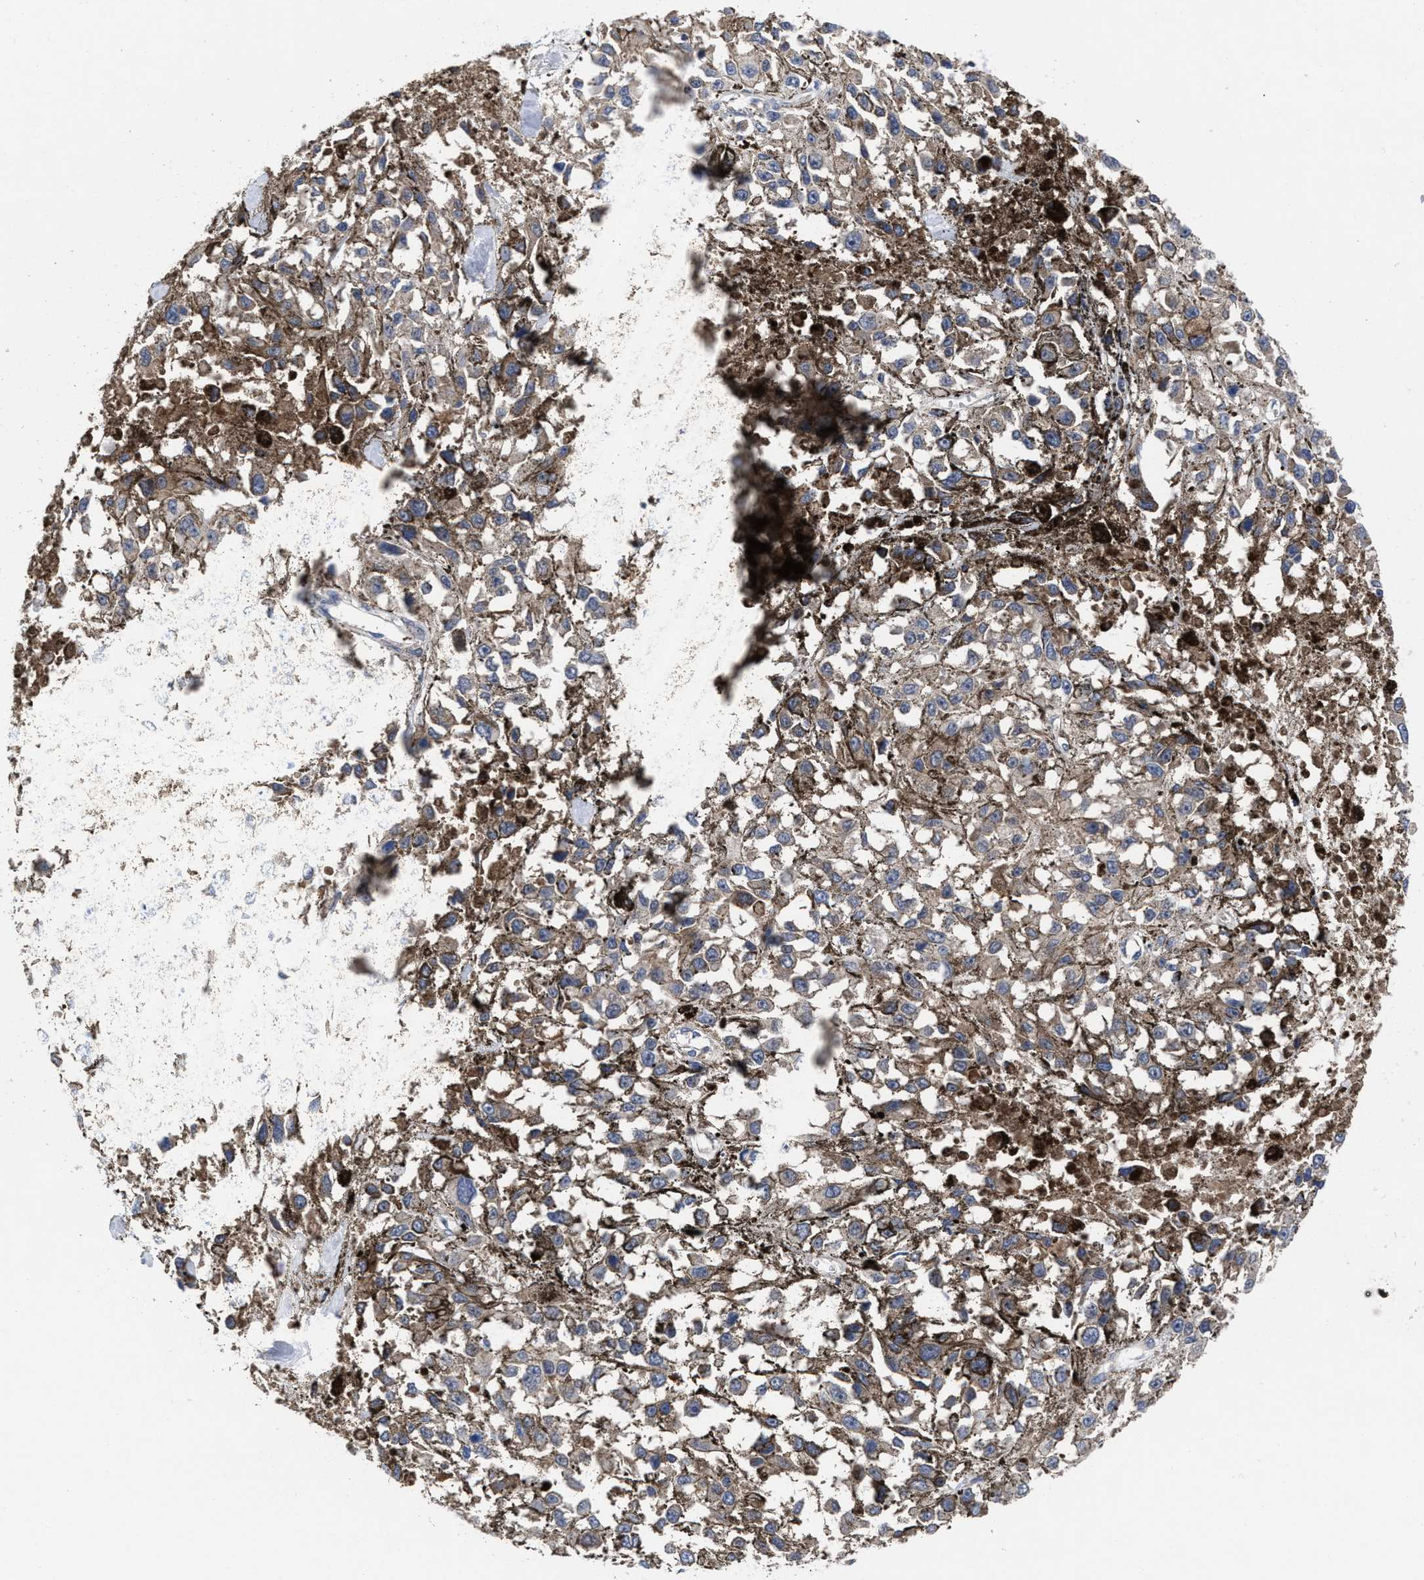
{"staining": {"intensity": "weak", "quantity": ">75%", "location": "cytoplasmic/membranous"}, "tissue": "melanoma", "cell_type": "Tumor cells", "image_type": "cancer", "snomed": [{"axis": "morphology", "description": "Malignant melanoma, Metastatic site"}, {"axis": "topography", "description": "Lymph node"}], "caption": "An IHC histopathology image of neoplastic tissue is shown. Protein staining in brown highlights weak cytoplasmic/membranous positivity in malignant melanoma (metastatic site) within tumor cells.", "gene": "TXNDC17", "patient": {"sex": "male", "age": 59}}